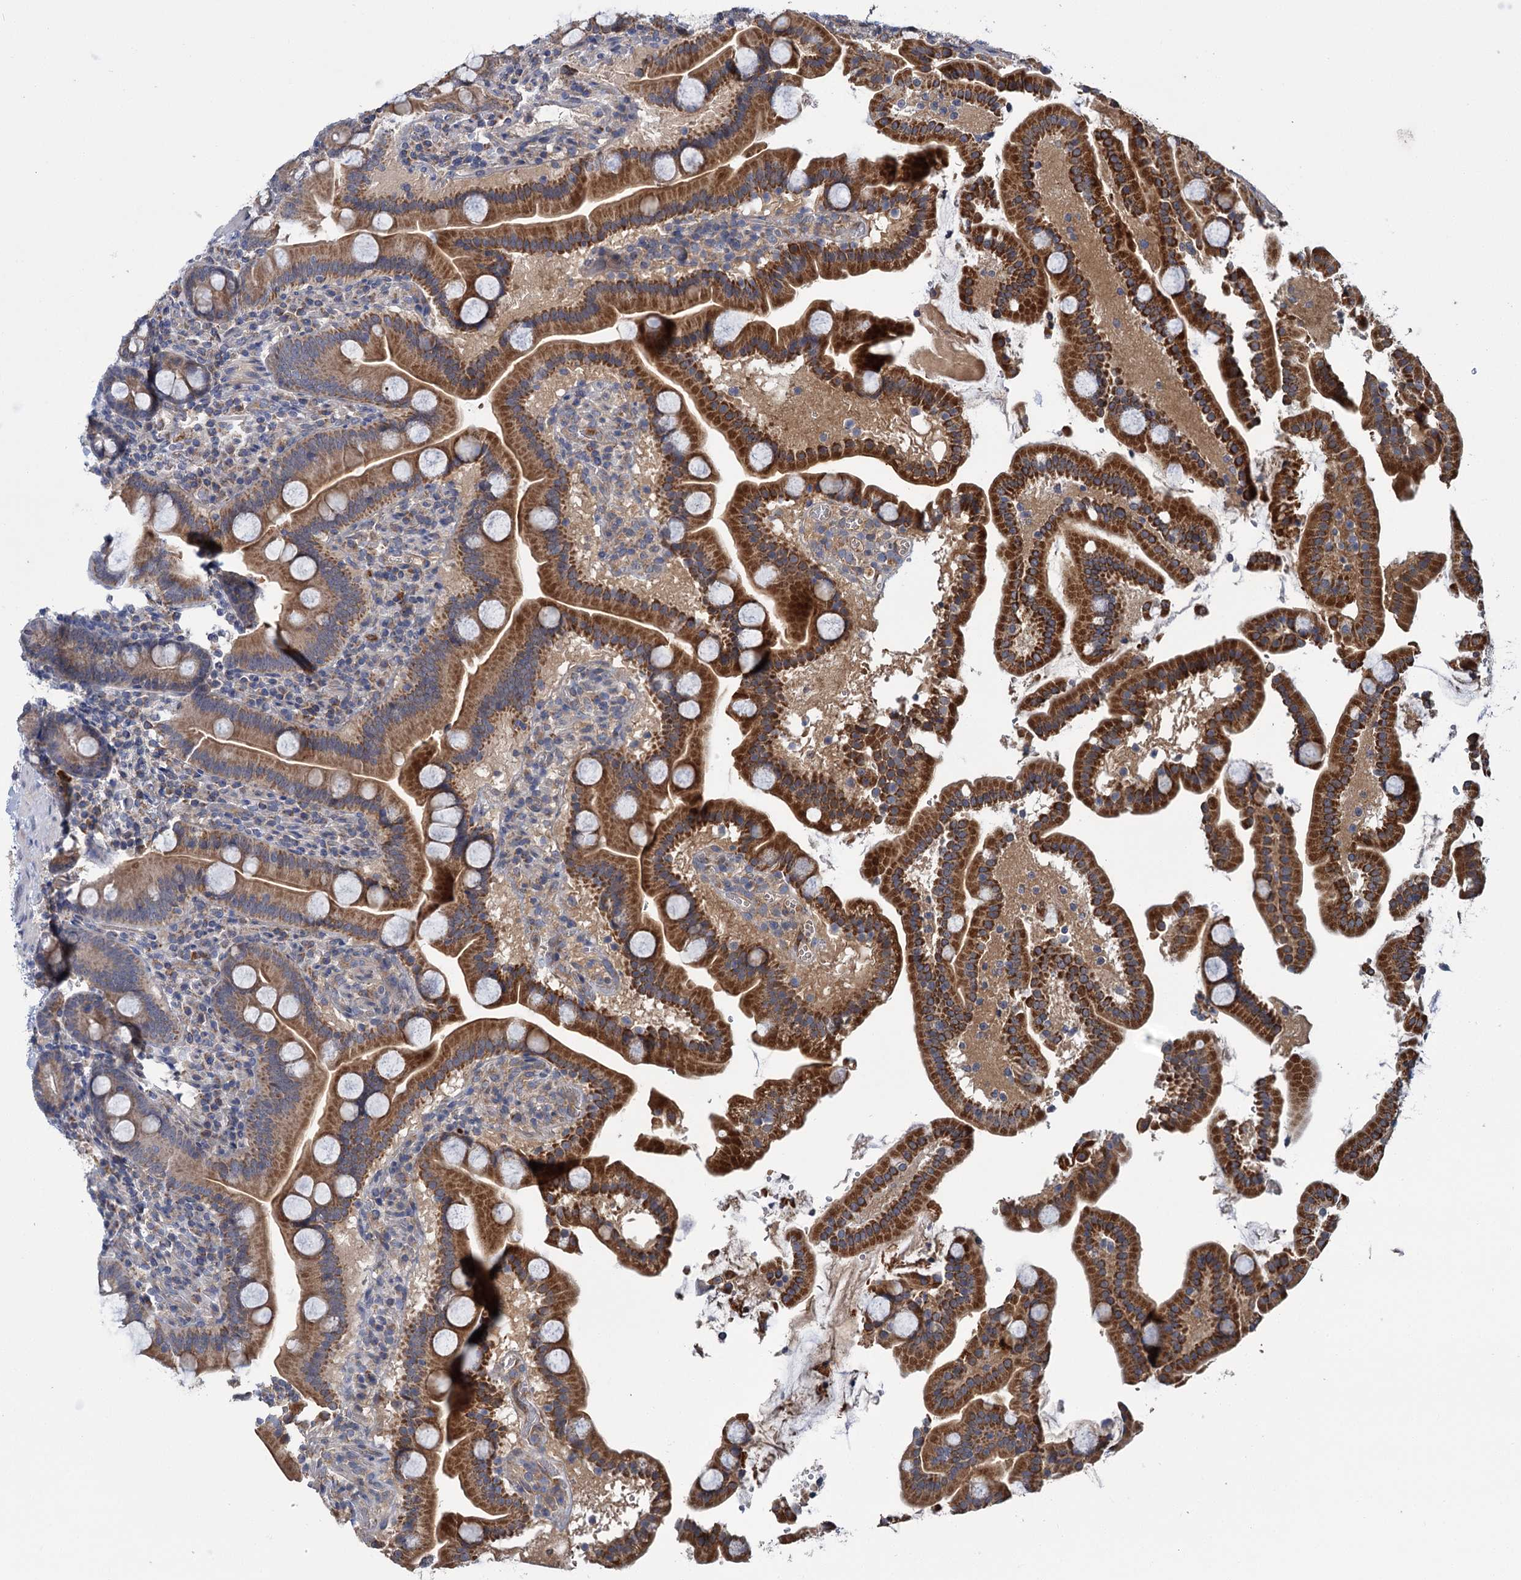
{"staining": {"intensity": "strong", "quantity": ">75%", "location": "cytoplasmic/membranous"}, "tissue": "duodenum", "cell_type": "Glandular cells", "image_type": "normal", "snomed": [{"axis": "morphology", "description": "Normal tissue, NOS"}, {"axis": "topography", "description": "Duodenum"}], "caption": "A brown stain shows strong cytoplasmic/membranous positivity of a protein in glandular cells of unremarkable human duodenum. Using DAB (3,3'-diaminobenzidine) (brown) and hematoxylin (blue) stains, captured at high magnification using brightfield microscopy.", "gene": "DYNC2H1", "patient": {"sex": "male", "age": 55}}